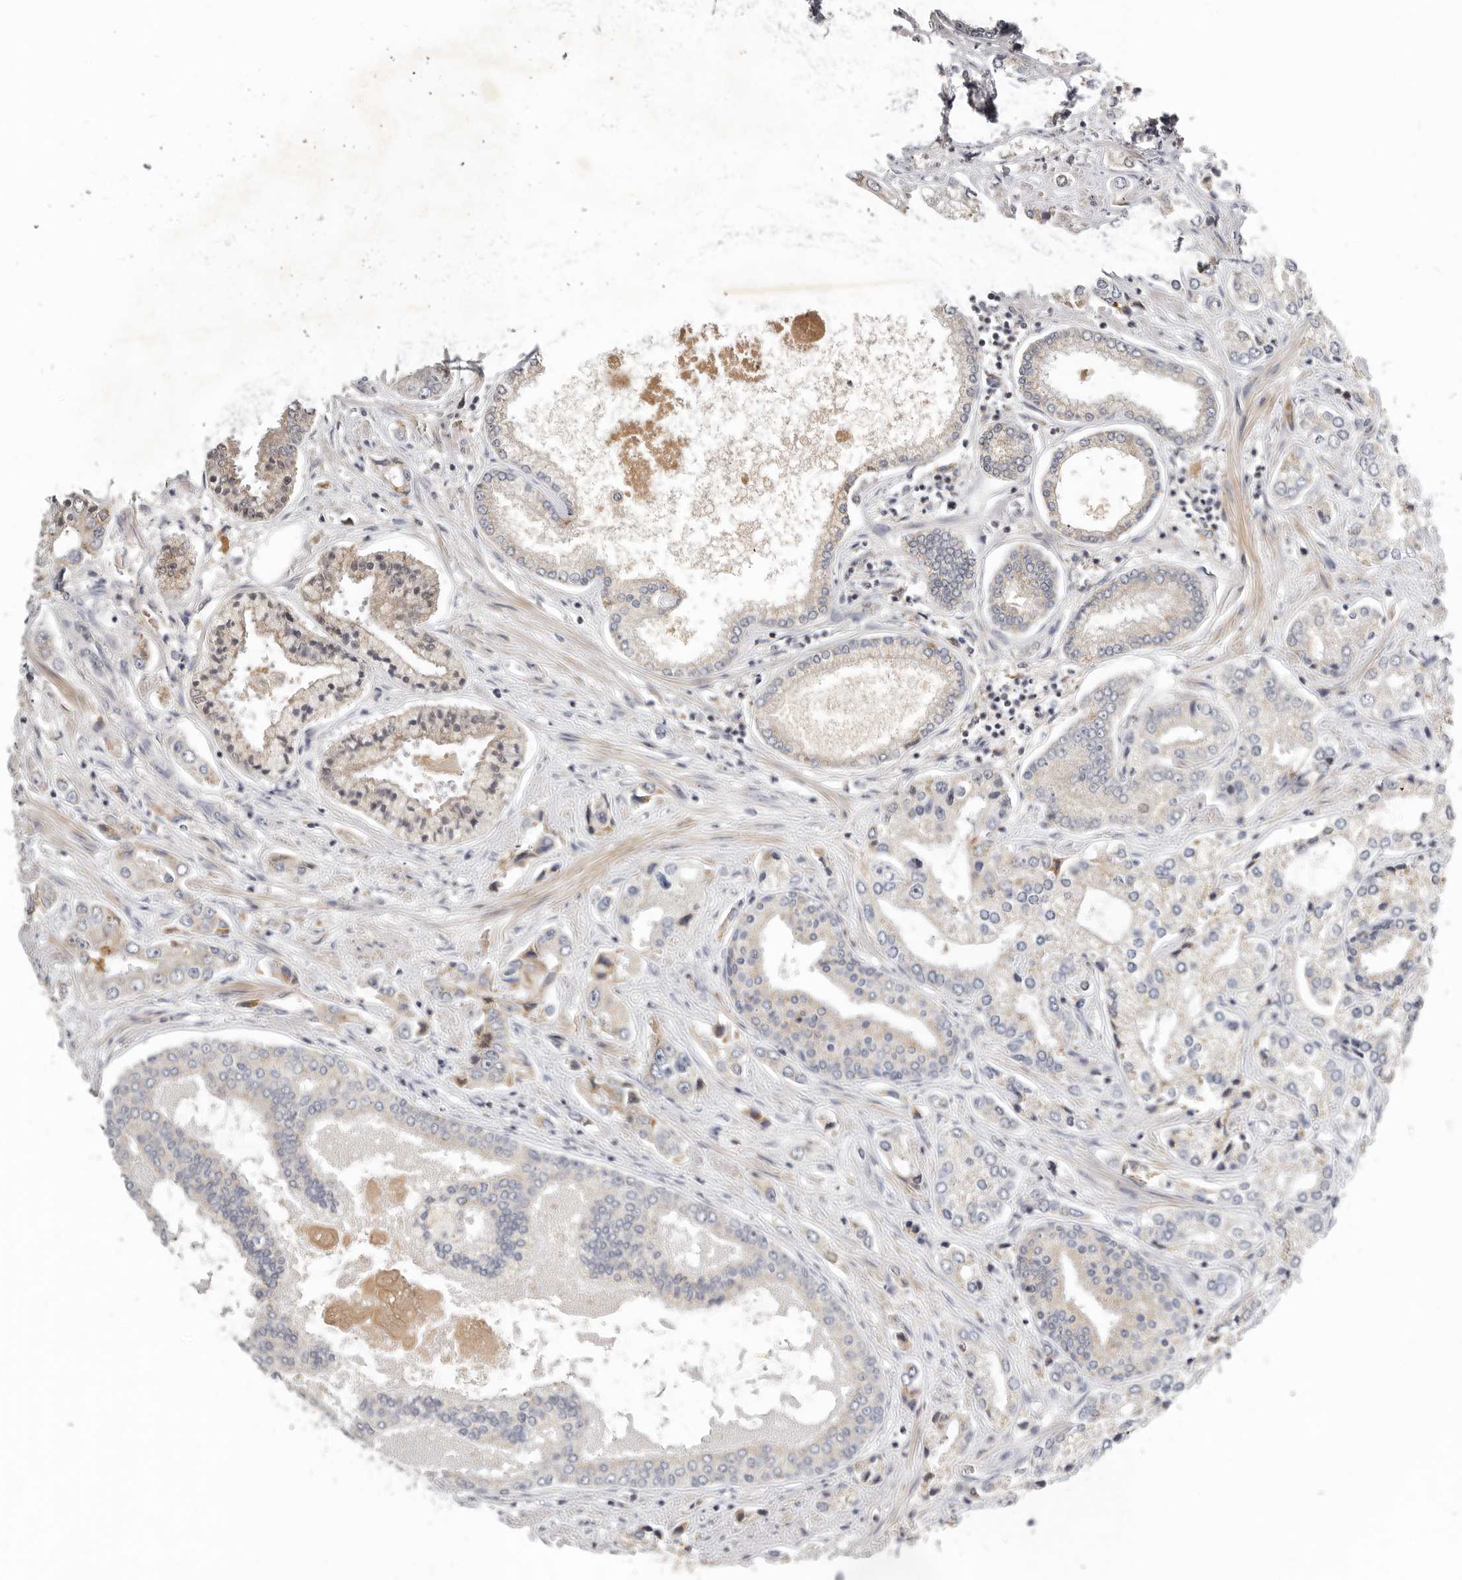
{"staining": {"intensity": "negative", "quantity": "none", "location": "none"}, "tissue": "prostate cancer", "cell_type": "Tumor cells", "image_type": "cancer", "snomed": [{"axis": "morphology", "description": "Adenocarcinoma, High grade"}, {"axis": "topography", "description": "Prostate"}], "caption": "The micrograph reveals no staining of tumor cells in prostate cancer.", "gene": "MICALL2", "patient": {"sex": "male", "age": 66}}